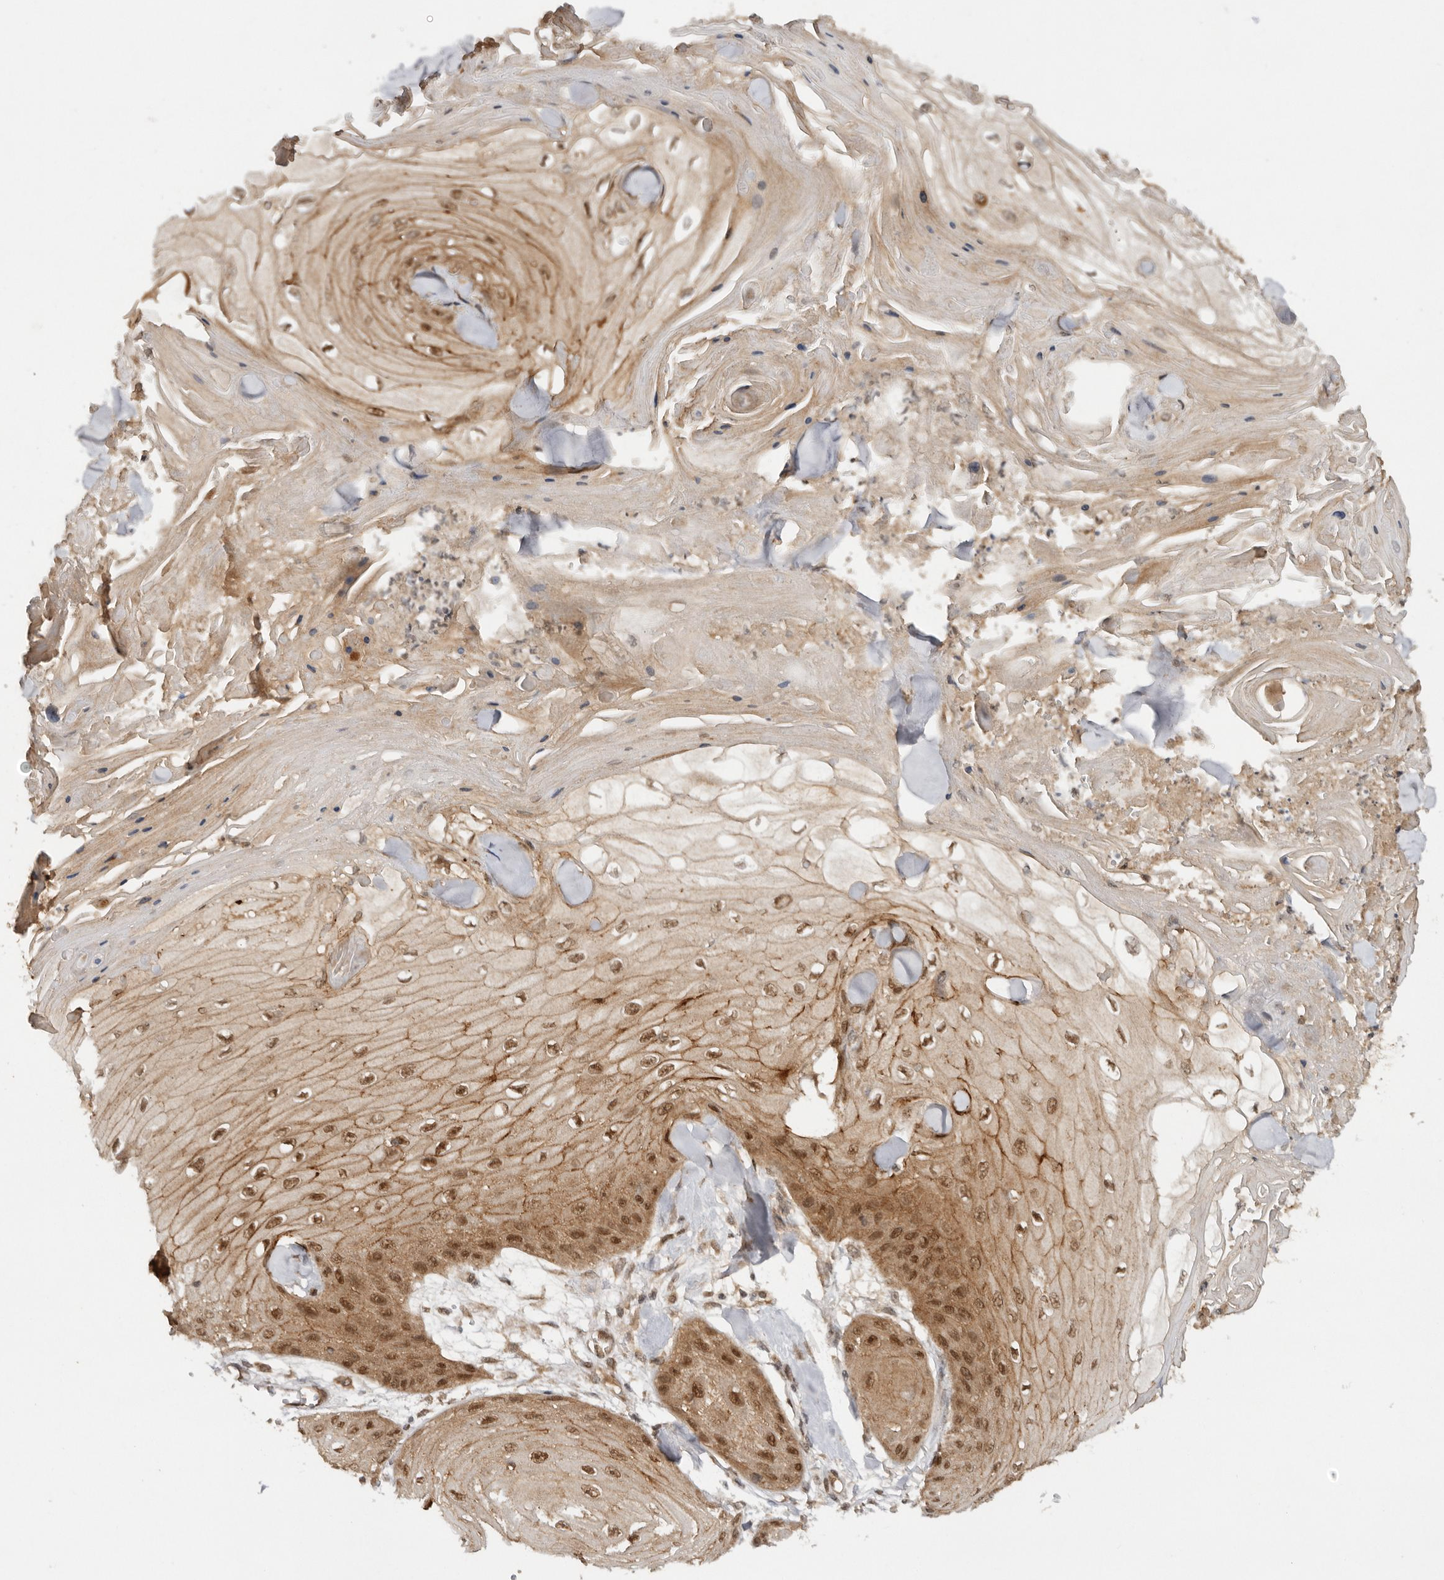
{"staining": {"intensity": "moderate", "quantity": ">75%", "location": "cytoplasmic/membranous,nuclear"}, "tissue": "skin cancer", "cell_type": "Tumor cells", "image_type": "cancer", "snomed": [{"axis": "morphology", "description": "Squamous cell carcinoma, NOS"}, {"axis": "topography", "description": "Skin"}], "caption": "Immunohistochemistry of human skin cancer displays medium levels of moderate cytoplasmic/membranous and nuclear expression in about >75% of tumor cells.", "gene": "TARS2", "patient": {"sex": "male", "age": 74}}